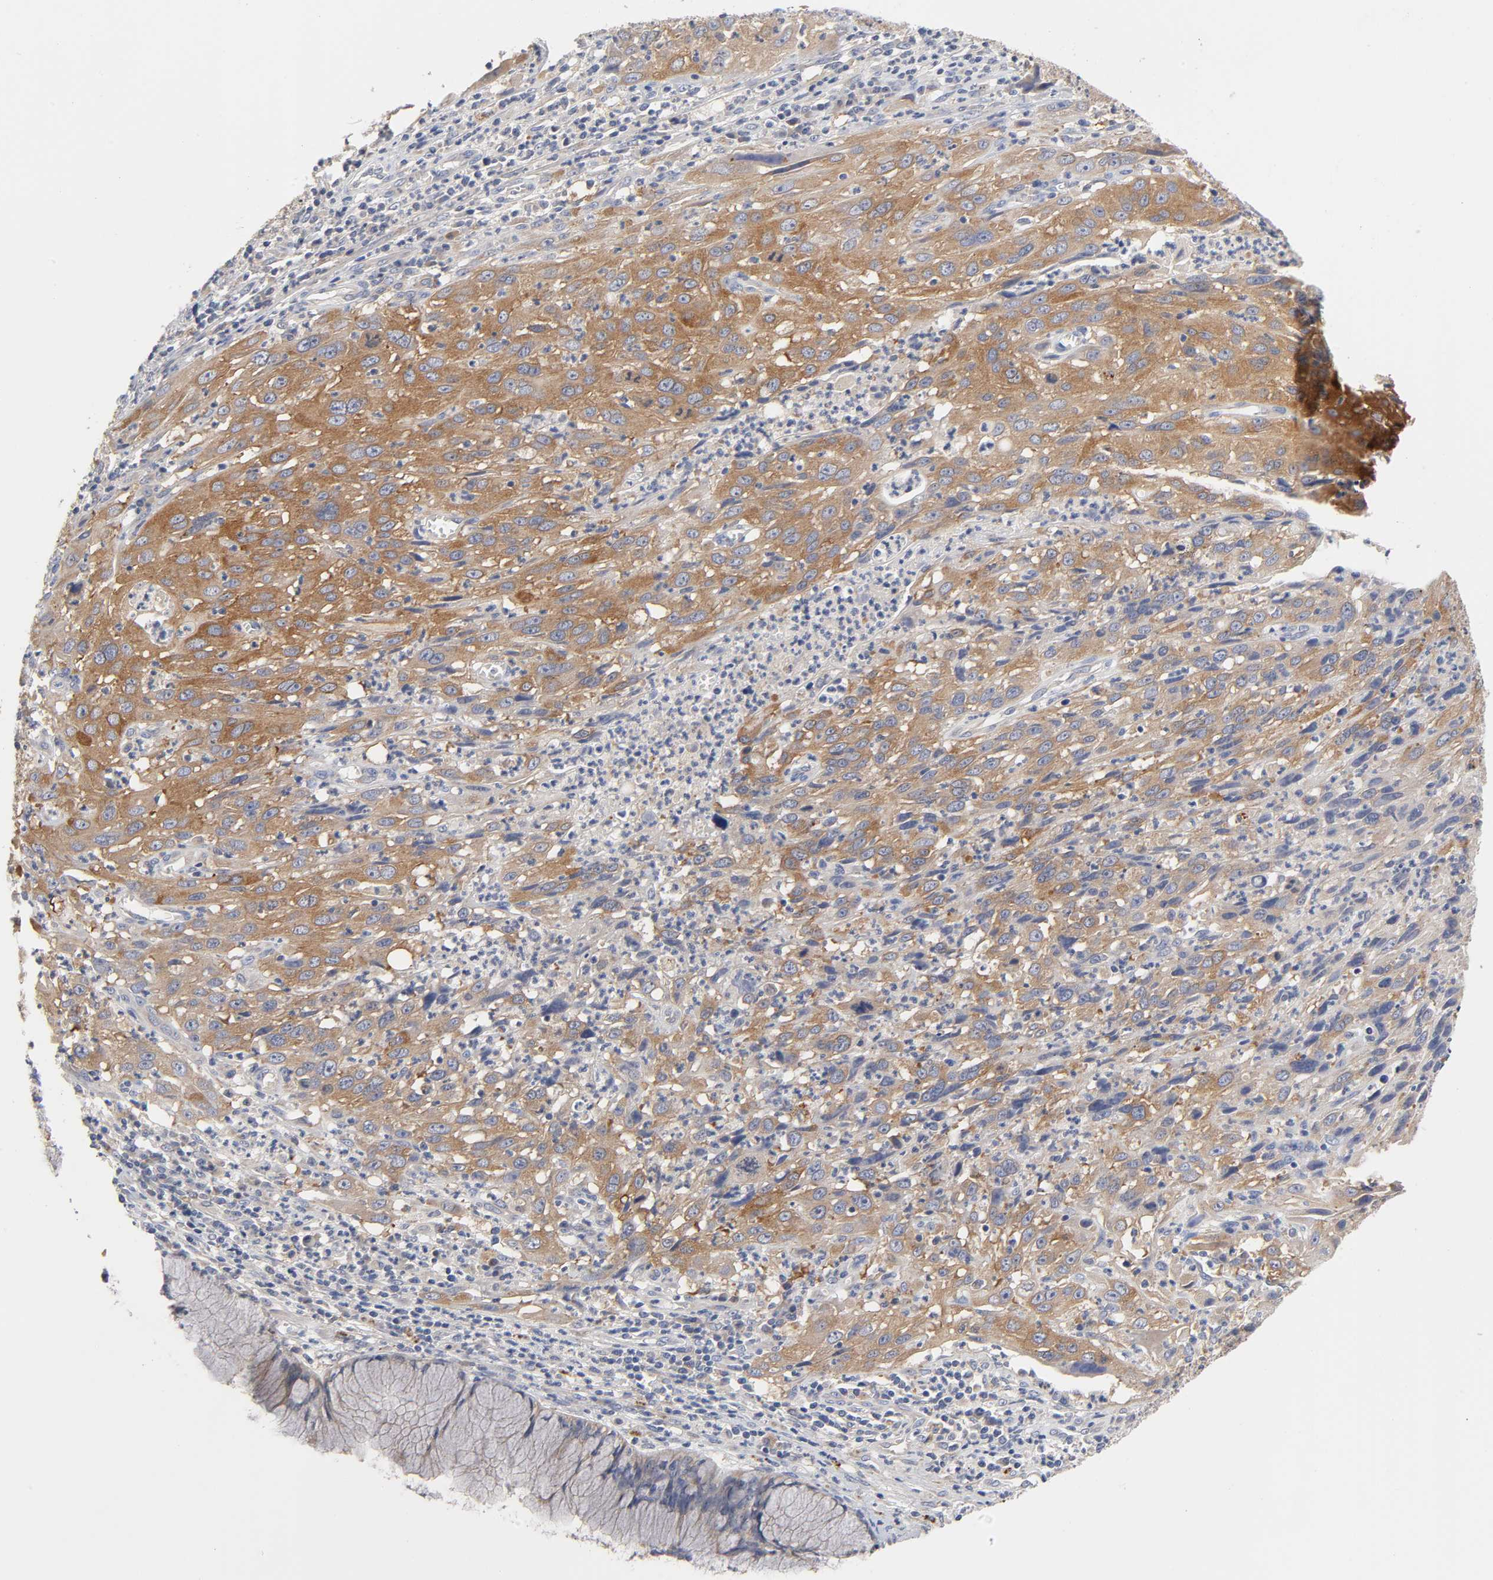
{"staining": {"intensity": "moderate", "quantity": ">75%", "location": "cytoplasmic/membranous"}, "tissue": "cervical cancer", "cell_type": "Tumor cells", "image_type": "cancer", "snomed": [{"axis": "morphology", "description": "Squamous cell carcinoma, NOS"}, {"axis": "topography", "description": "Cervix"}], "caption": "A medium amount of moderate cytoplasmic/membranous positivity is present in about >75% of tumor cells in squamous cell carcinoma (cervical) tissue.", "gene": "C17orf75", "patient": {"sex": "female", "age": 32}}